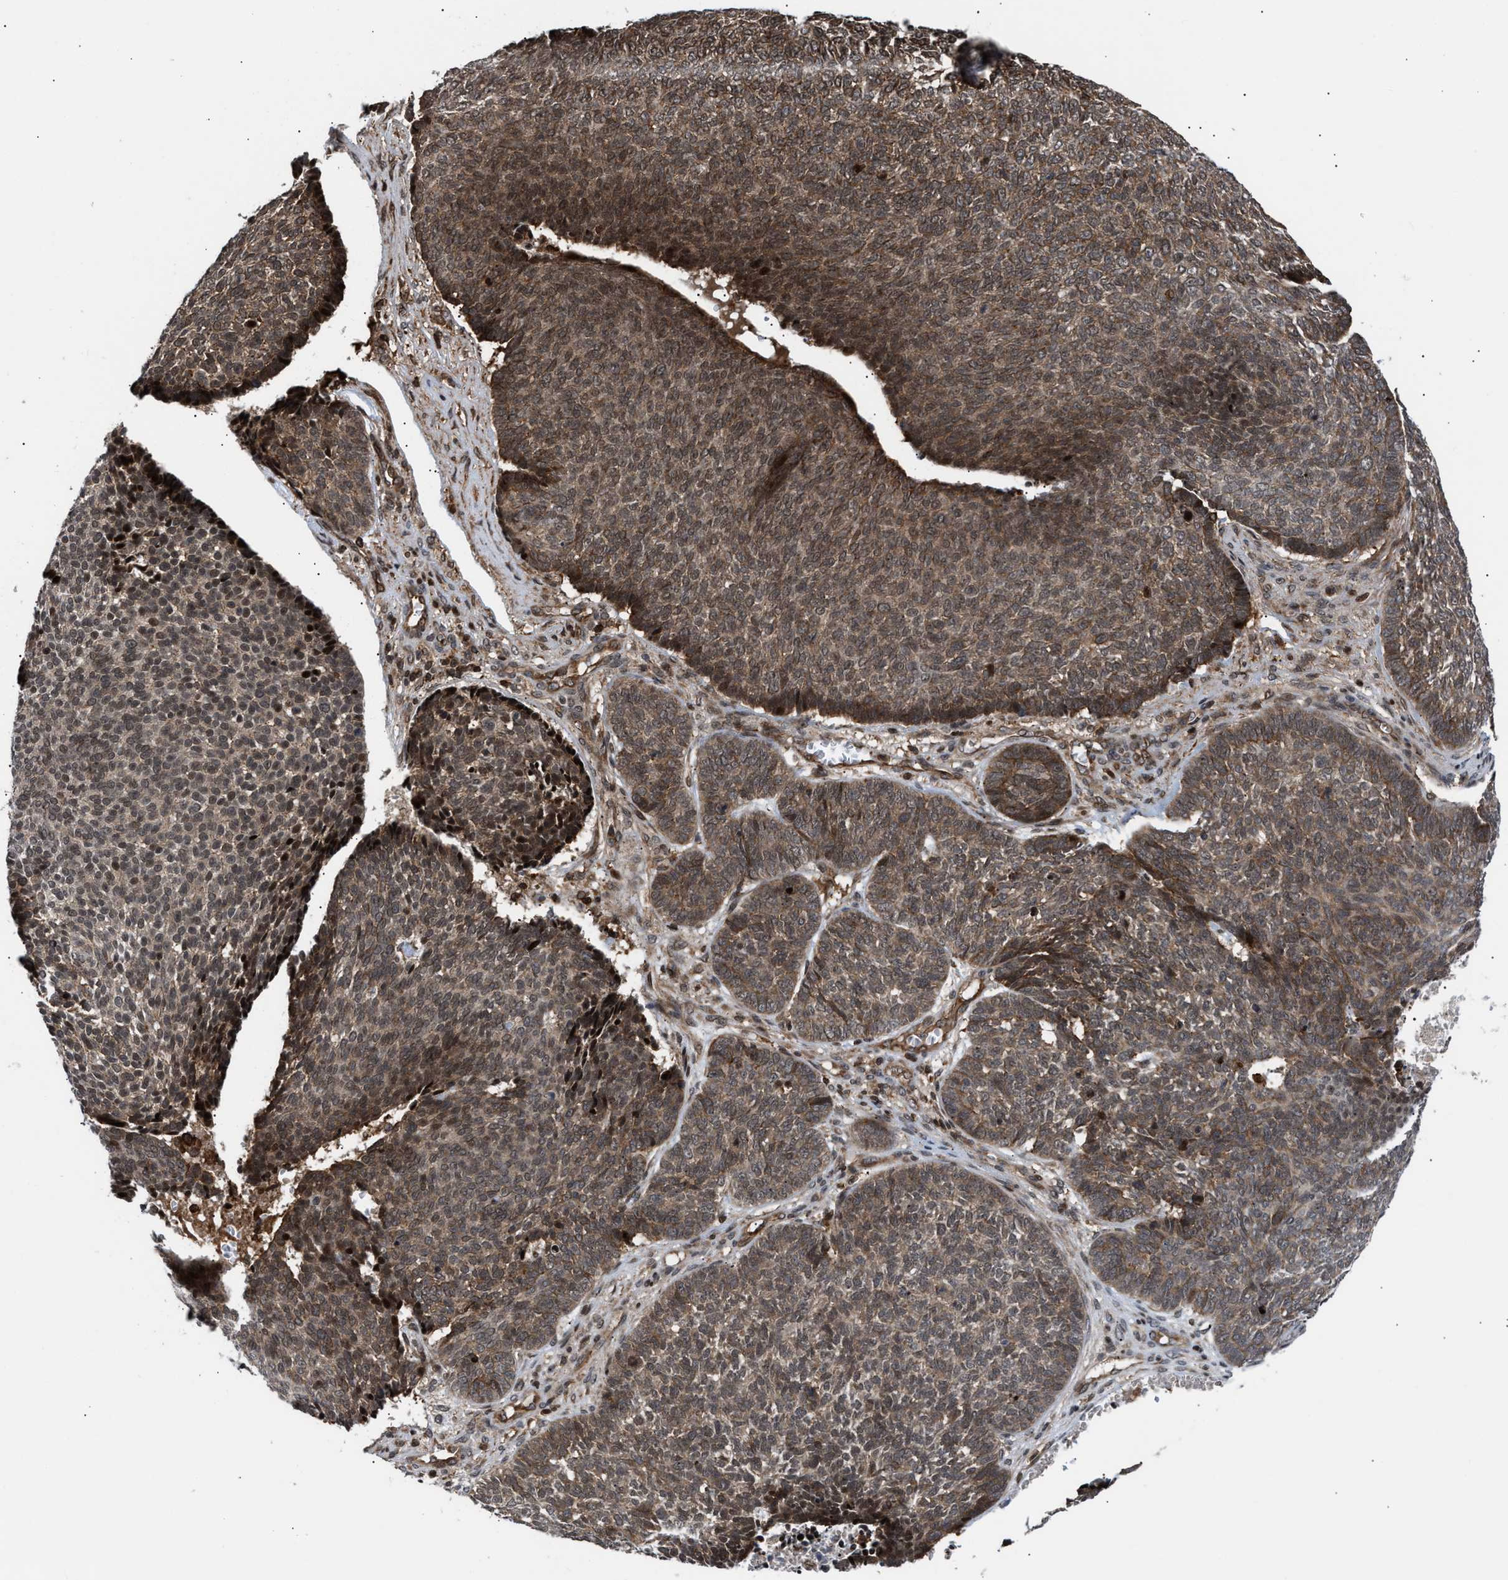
{"staining": {"intensity": "weak", "quantity": ">75%", "location": "cytoplasmic/membranous,nuclear"}, "tissue": "skin cancer", "cell_type": "Tumor cells", "image_type": "cancer", "snomed": [{"axis": "morphology", "description": "Basal cell carcinoma"}, {"axis": "topography", "description": "Skin"}], "caption": "Immunohistochemical staining of skin cancer exhibits low levels of weak cytoplasmic/membranous and nuclear protein expression in about >75% of tumor cells. The staining was performed using DAB (3,3'-diaminobenzidine), with brown indicating positive protein expression. Nuclei are stained blue with hematoxylin.", "gene": "STAU2", "patient": {"sex": "male", "age": 84}}